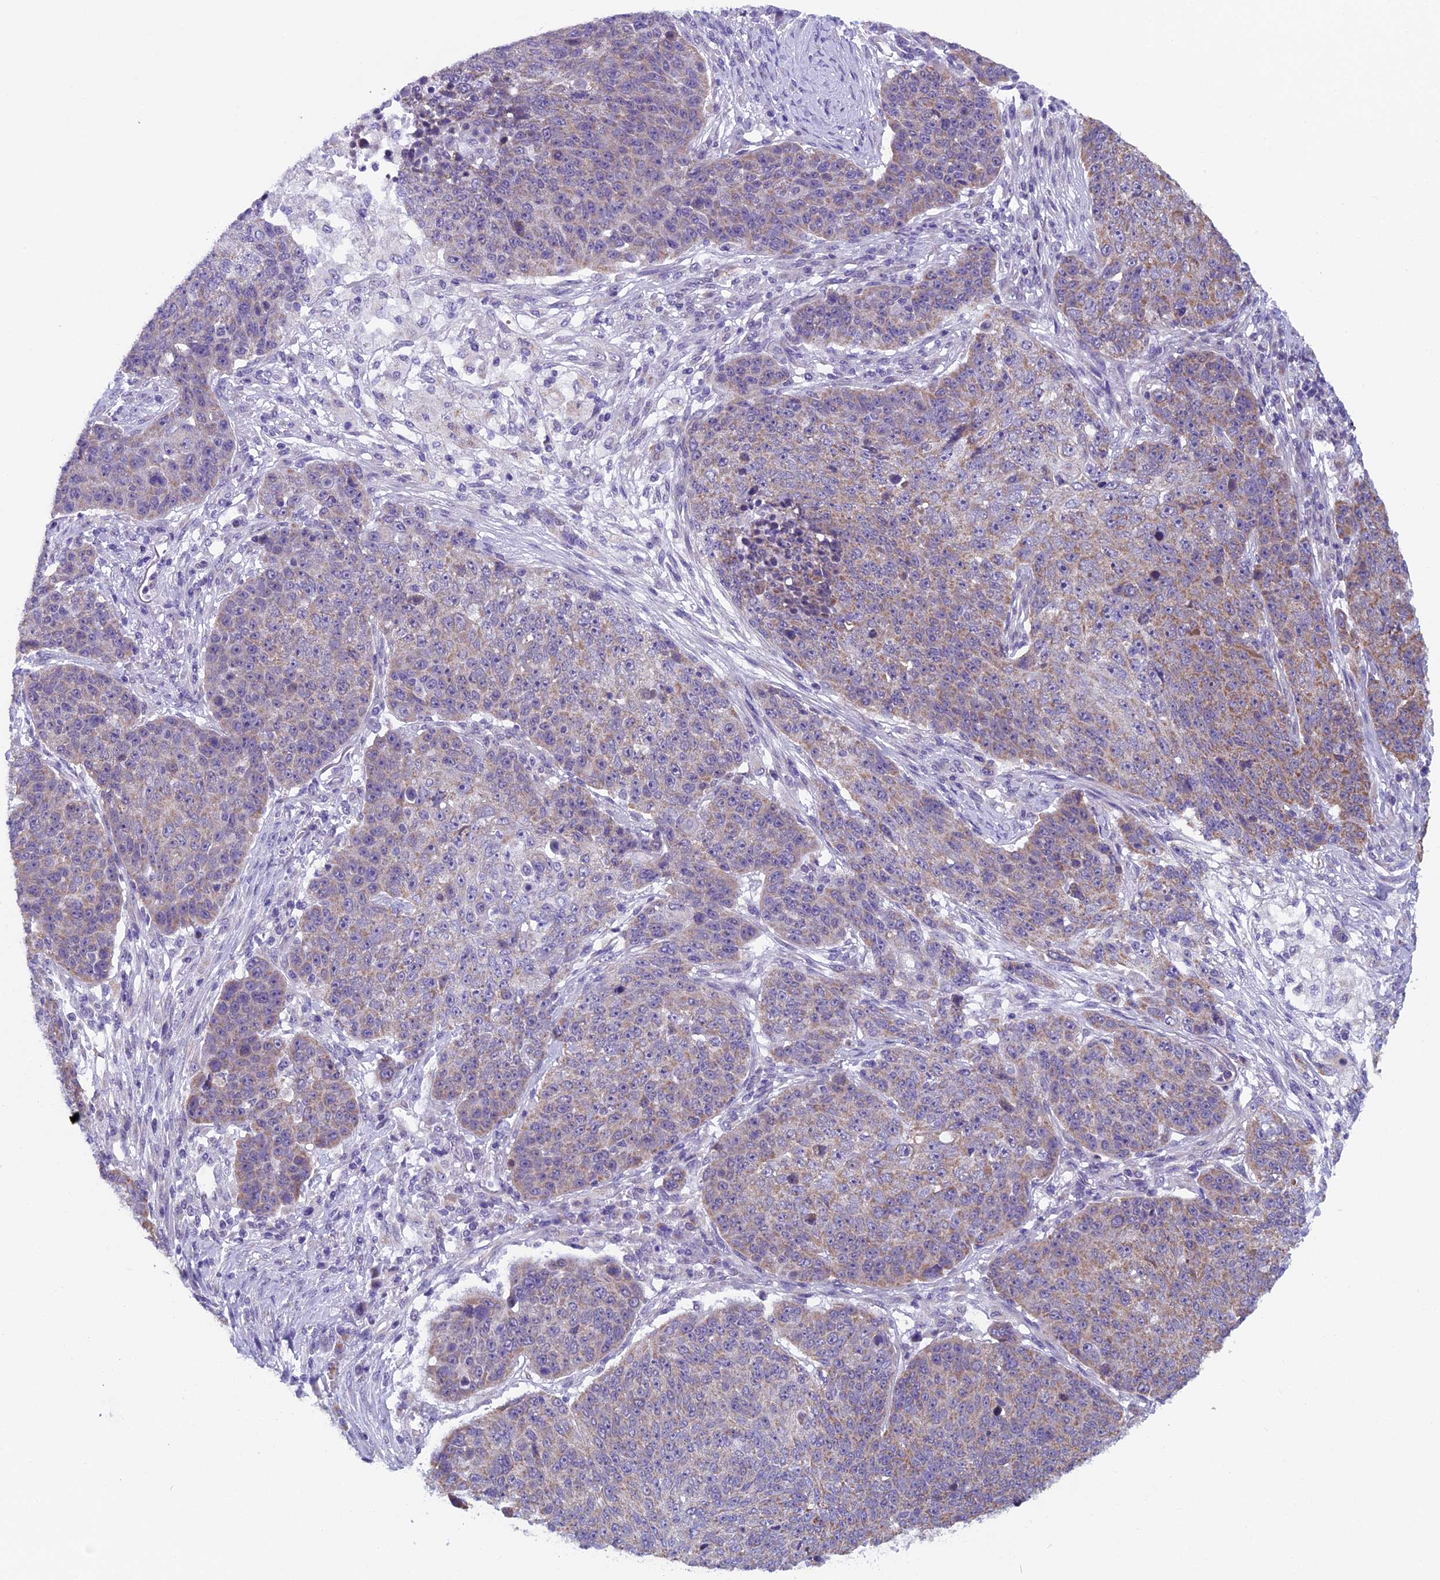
{"staining": {"intensity": "moderate", "quantity": ">75%", "location": "cytoplasmic/membranous"}, "tissue": "lung cancer", "cell_type": "Tumor cells", "image_type": "cancer", "snomed": [{"axis": "morphology", "description": "Normal tissue, NOS"}, {"axis": "morphology", "description": "Squamous cell carcinoma, NOS"}, {"axis": "topography", "description": "Lymph node"}, {"axis": "topography", "description": "Lung"}], "caption": "Immunohistochemistry (IHC) staining of lung squamous cell carcinoma, which exhibits medium levels of moderate cytoplasmic/membranous staining in about >75% of tumor cells indicating moderate cytoplasmic/membranous protein staining. The staining was performed using DAB (3,3'-diaminobenzidine) (brown) for protein detection and nuclei were counterstained in hematoxylin (blue).", "gene": "ZNF317", "patient": {"sex": "male", "age": 66}}